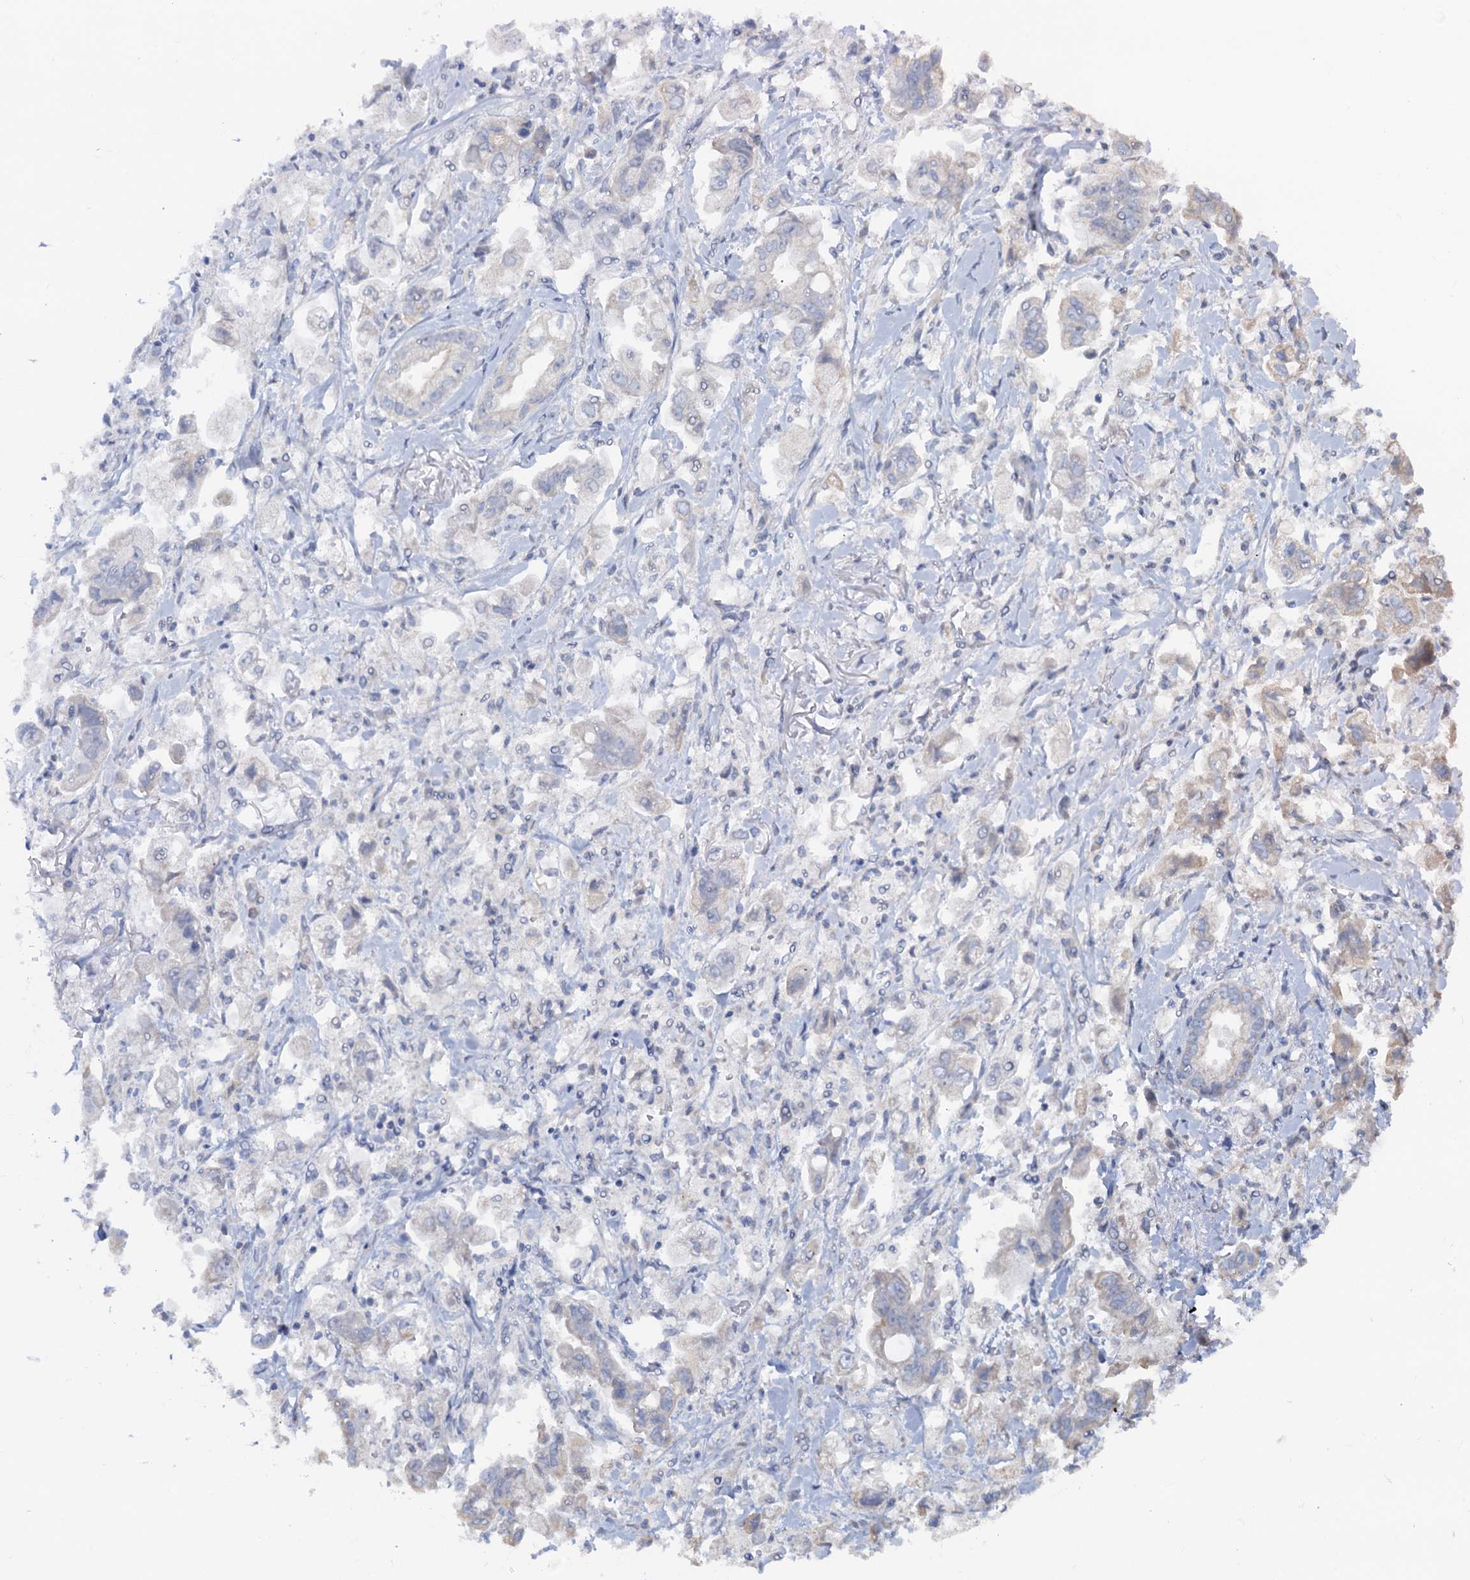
{"staining": {"intensity": "negative", "quantity": "none", "location": "none"}, "tissue": "stomach cancer", "cell_type": "Tumor cells", "image_type": "cancer", "snomed": [{"axis": "morphology", "description": "Adenocarcinoma, NOS"}, {"axis": "topography", "description": "Stomach"}], "caption": "Human stomach cancer (adenocarcinoma) stained for a protein using IHC demonstrates no expression in tumor cells.", "gene": "PLLP", "patient": {"sex": "male", "age": 62}}